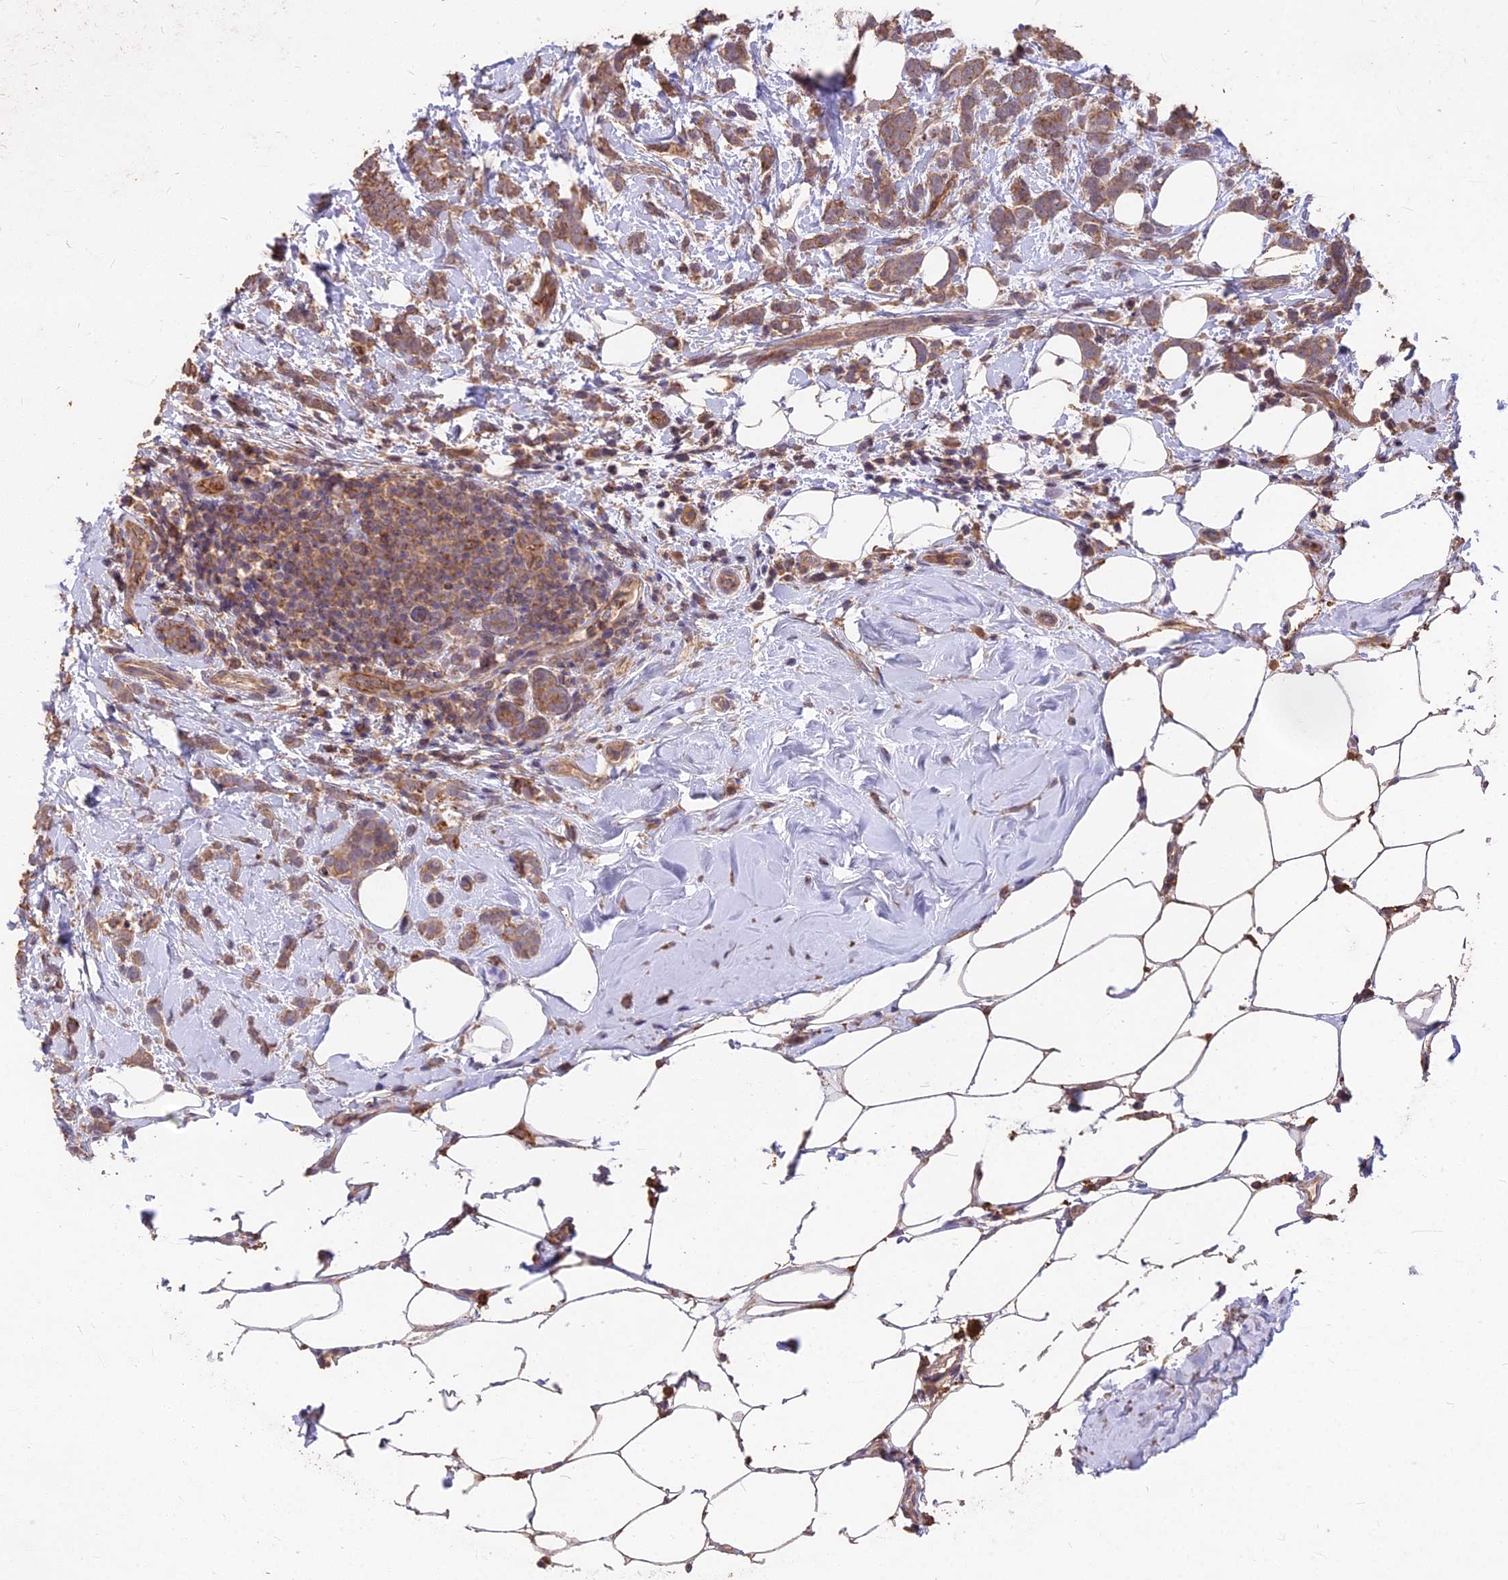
{"staining": {"intensity": "moderate", "quantity": ">75%", "location": "cytoplasmic/membranous"}, "tissue": "breast cancer", "cell_type": "Tumor cells", "image_type": "cancer", "snomed": [{"axis": "morphology", "description": "Lobular carcinoma"}, {"axis": "topography", "description": "Breast"}], "caption": "Human lobular carcinoma (breast) stained with a brown dye shows moderate cytoplasmic/membranous positive positivity in approximately >75% of tumor cells.", "gene": "CEMIP2", "patient": {"sex": "female", "age": 58}}